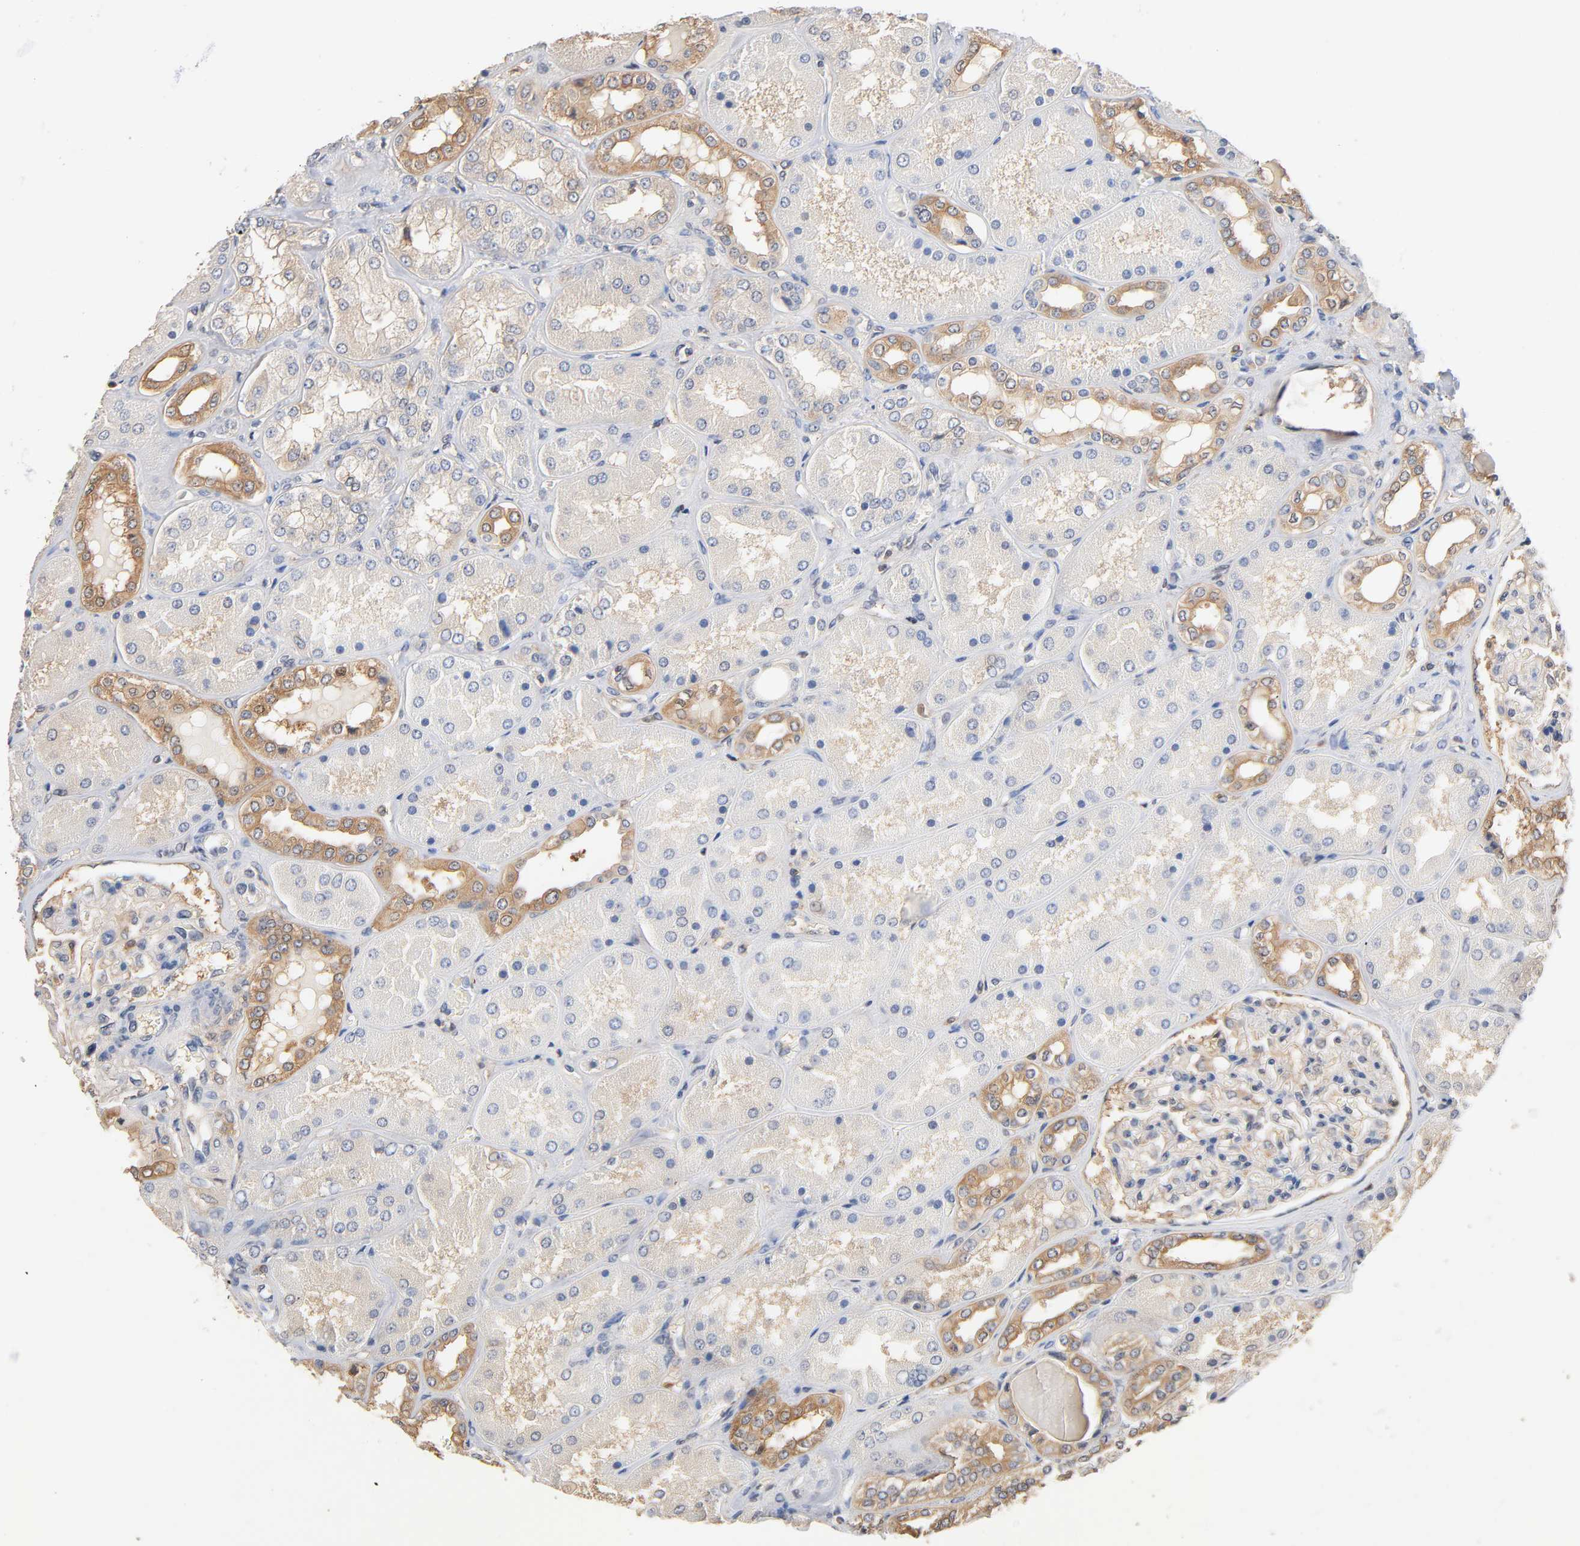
{"staining": {"intensity": "moderate", "quantity": "<25%", "location": "cytoplasmic/membranous"}, "tissue": "kidney", "cell_type": "Cells in glomeruli", "image_type": "normal", "snomed": [{"axis": "morphology", "description": "Normal tissue, NOS"}, {"axis": "topography", "description": "Kidney"}], "caption": "Kidney stained for a protein (brown) reveals moderate cytoplasmic/membranous positive staining in about <25% of cells in glomeruli.", "gene": "ALDOA", "patient": {"sex": "female", "age": 56}}